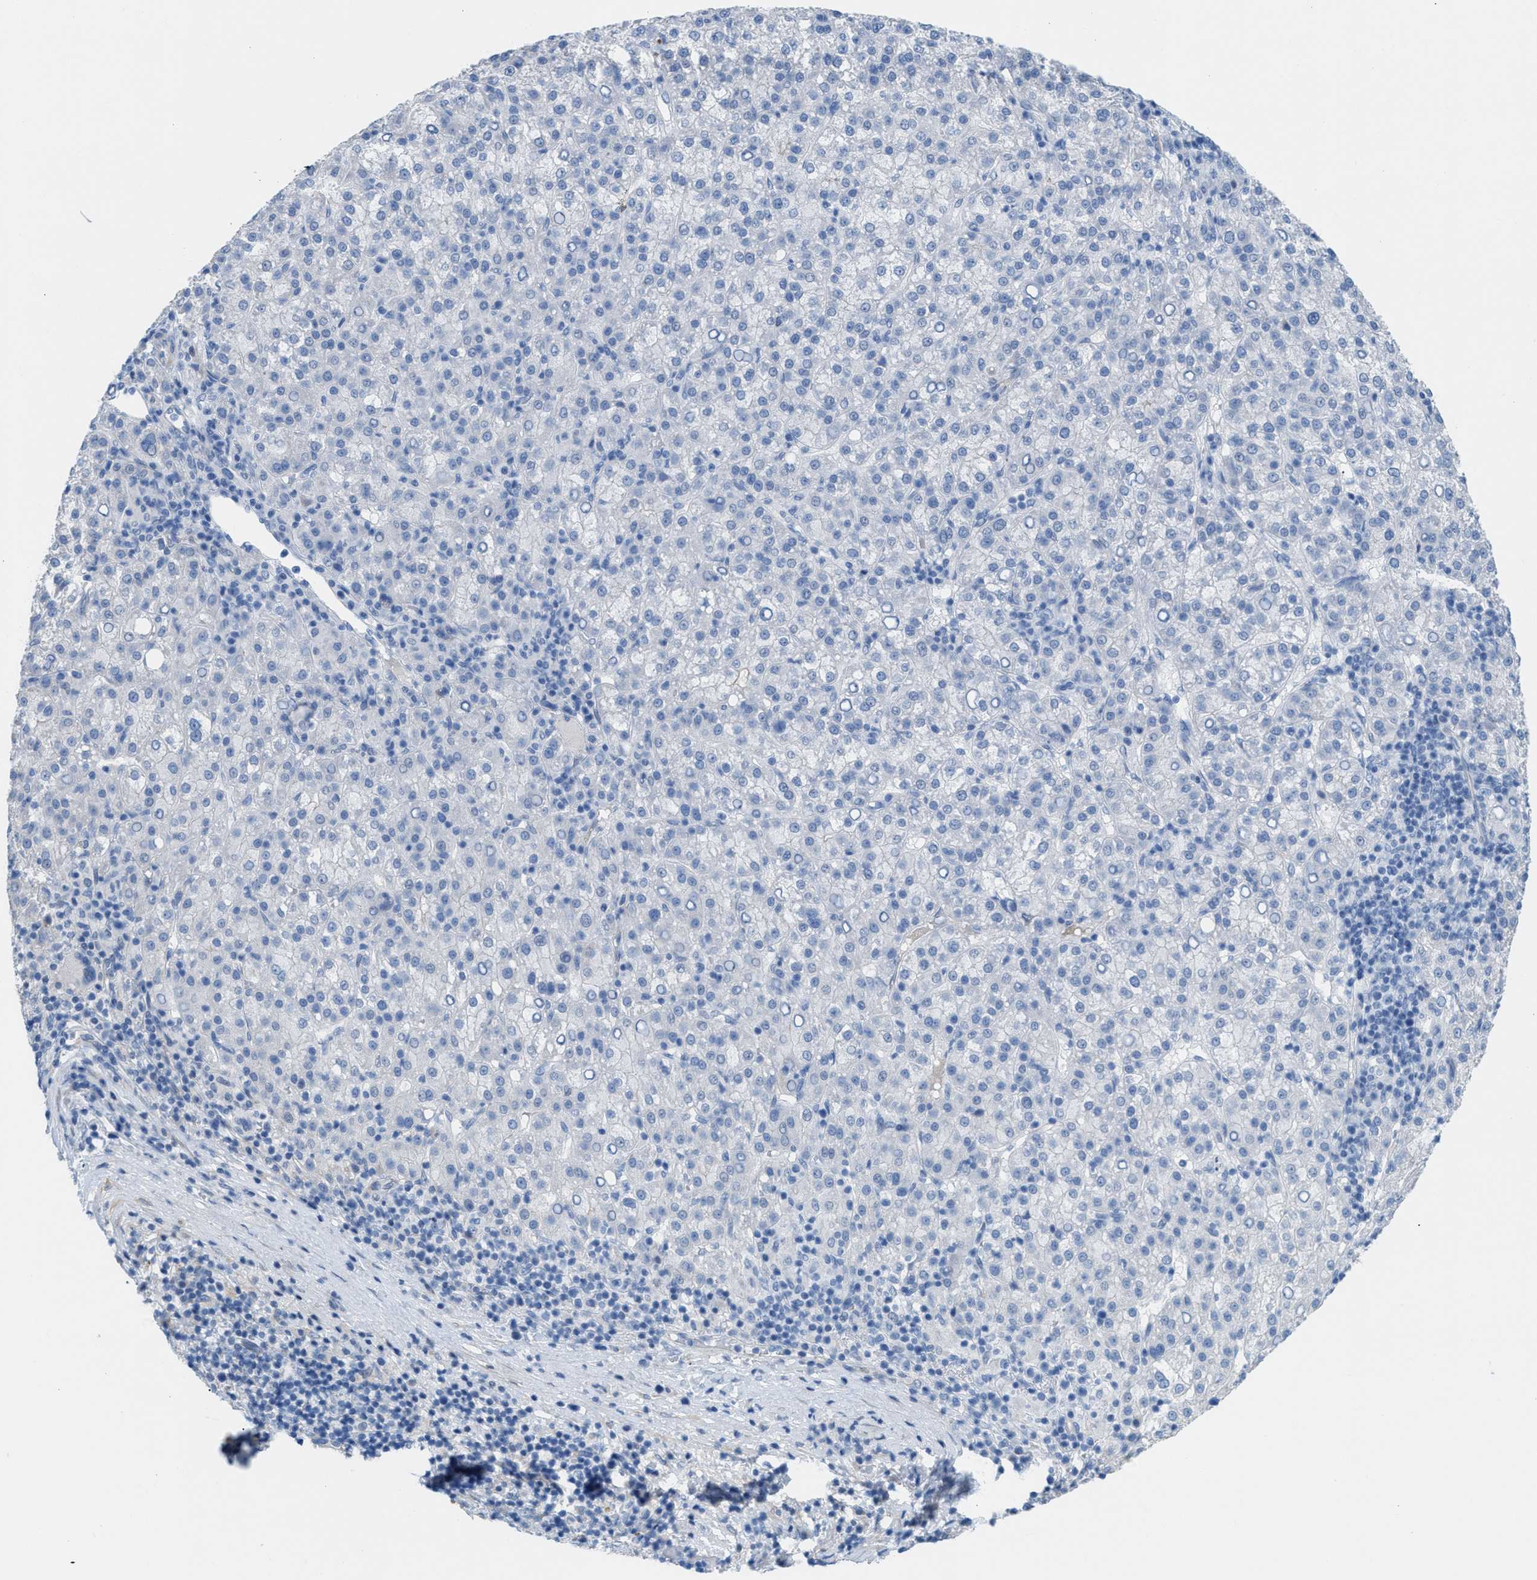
{"staining": {"intensity": "negative", "quantity": "none", "location": "none"}, "tissue": "liver cancer", "cell_type": "Tumor cells", "image_type": "cancer", "snomed": [{"axis": "morphology", "description": "Carcinoma, Hepatocellular, NOS"}, {"axis": "topography", "description": "Liver"}], "caption": "Immunohistochemistry photomicrograph of neoplastic tissue: human liver cancer (hepatocellular carcinoma) stained with DAB (3,3'-diaminobenzidine) shows no significant protein expression in tumor cells. (Stains: DAB immunohistochemistry (IHC) with hematoxylin counter stain, Microscopy: brightfield microscopy at high magnification).", "gene": "MPP3", "patient": {"sex": "female", "age": 58}}